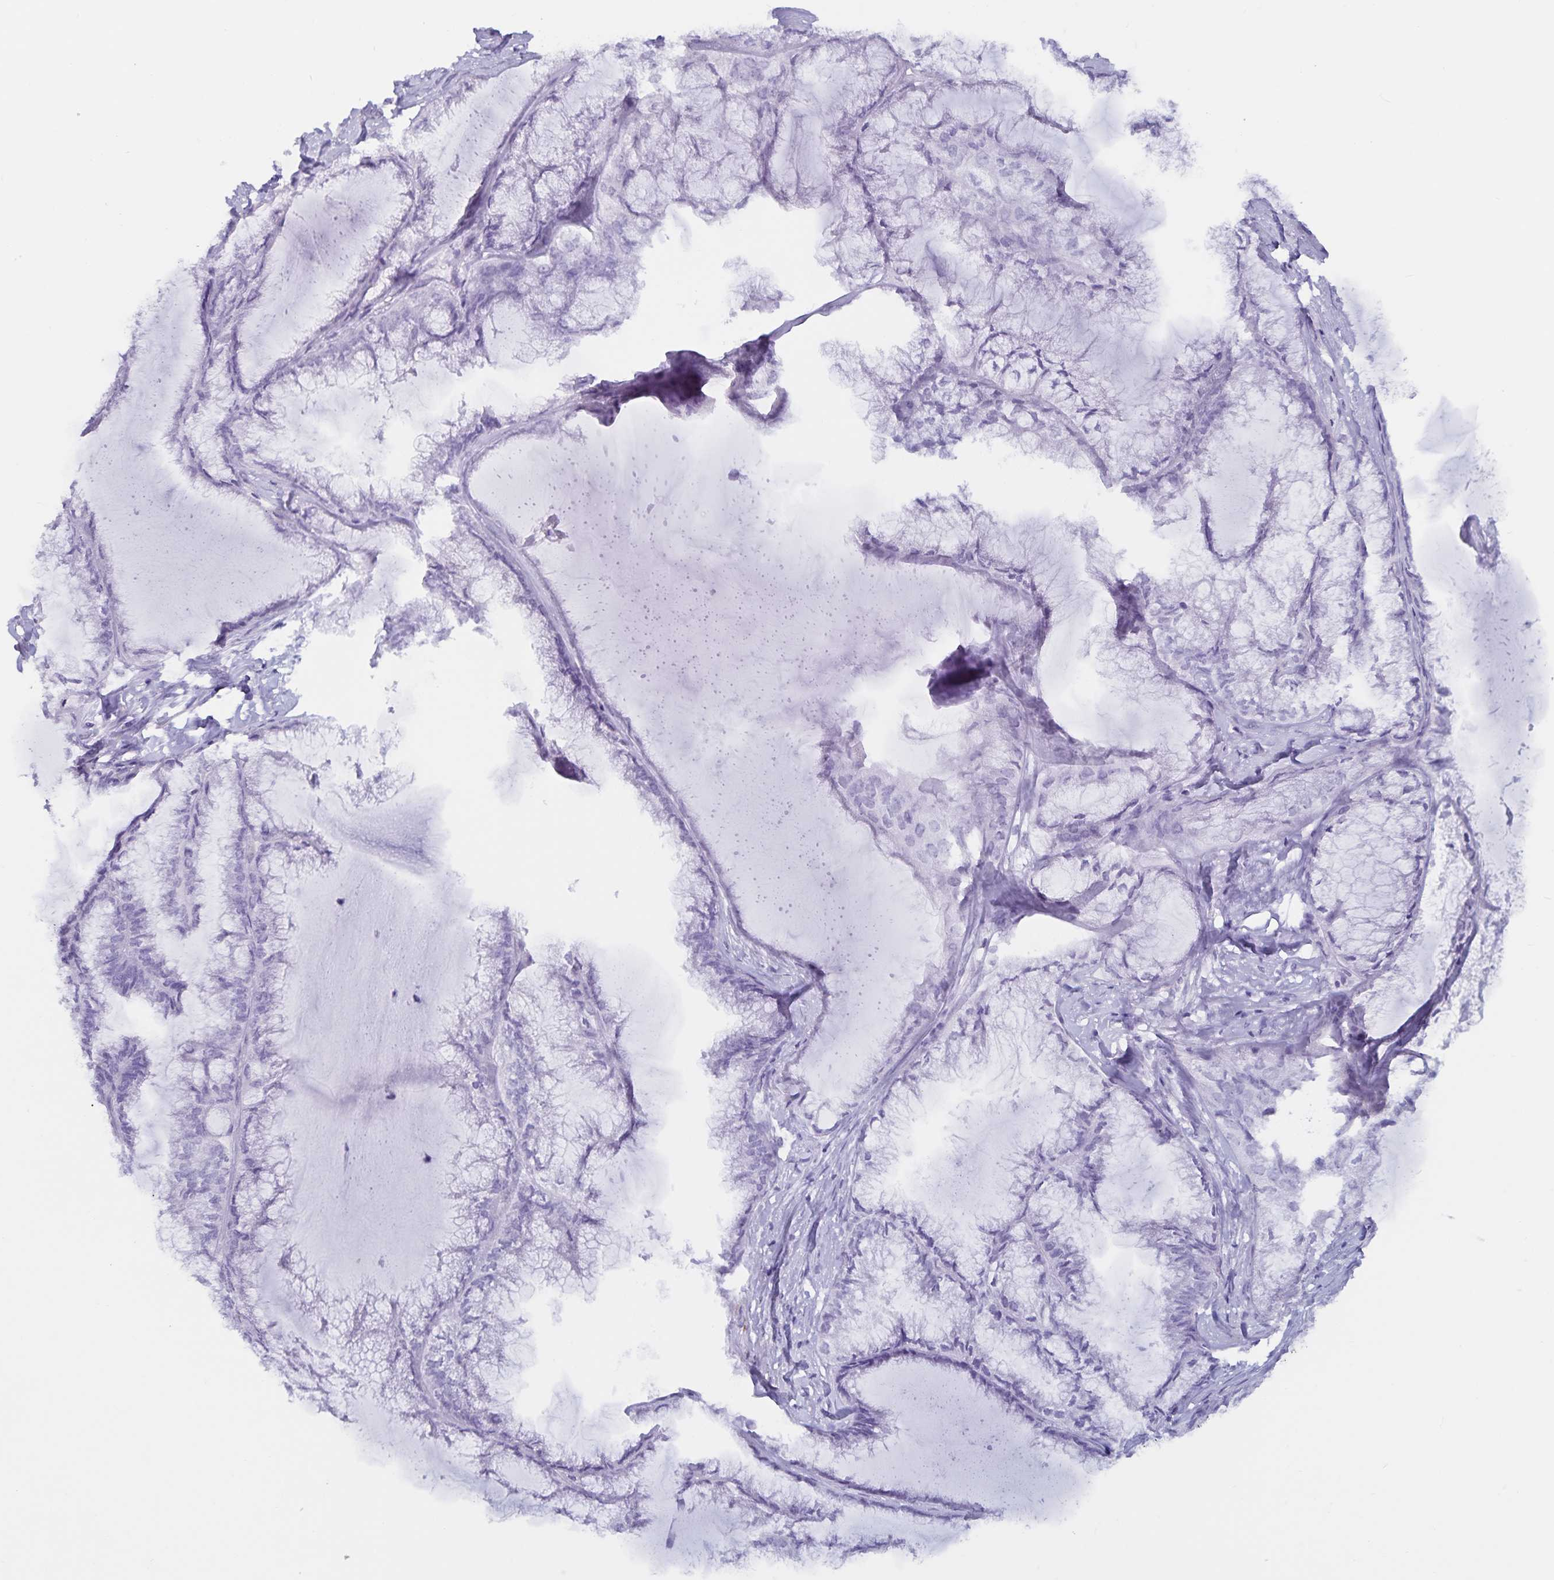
{"staining": {"intensity": "negative", "quantity": "none", "location": "none"}, "tissue": "endometrial cancer", "cell_type": "Tumor cells", "image_type": "cancer", "snomed": [{"axis": "morphology", "description": "Carcinoma, NOS"}, {"axis": "topography", "description": "Endometrium"}], "caption": "DAB immunohistochemical staining of human carcinoma (endometrial) displays no significant positivity in tumor cells. (Brightfield microscopy of DAB (3,3'-diaminobenzidine) immunohistochemistry at high magnification).", "gene": "GPR137", "patient": {"sex": "female", "age": 62}}